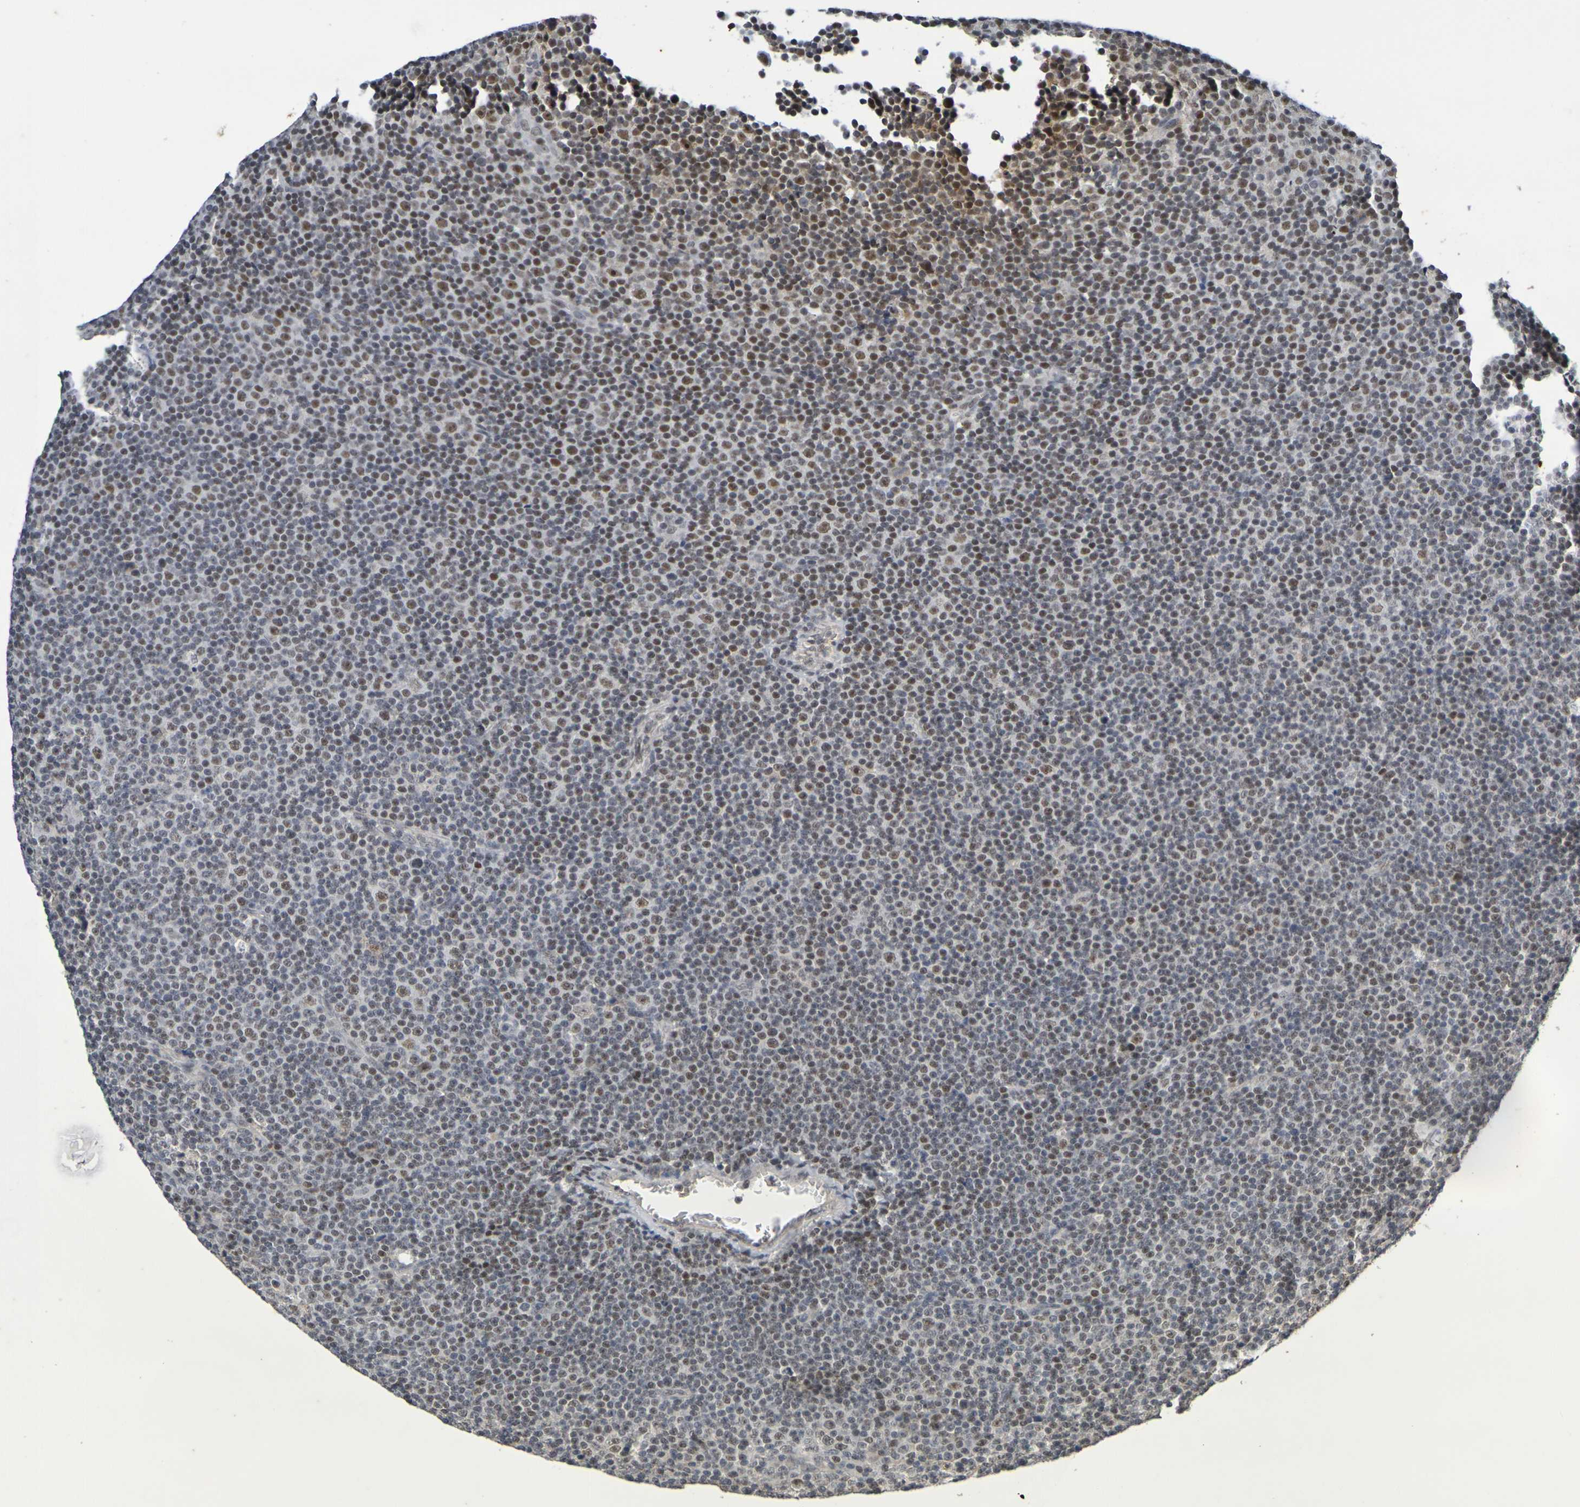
{"staining": {"intensity": "moderate", "quantity": ">75%", "location": "nuclear"}, "tissue": "lymphoma", "cell_type": "Tumor cells", "image_type": "cancer", "snomed": [{"axis": "morphology", "description": "Malignant lymphoma, non-Hodgkin's type, Low grade"}, {"axis": "topography", "description": "Lymph node"}], "caption": "The image demonstrates a brown stain indicating the presence of a protein in the nuclear of tumor cells in lymphoma.", "gene": "TERF2", "patient": {"sex": "female", "age": 67}}